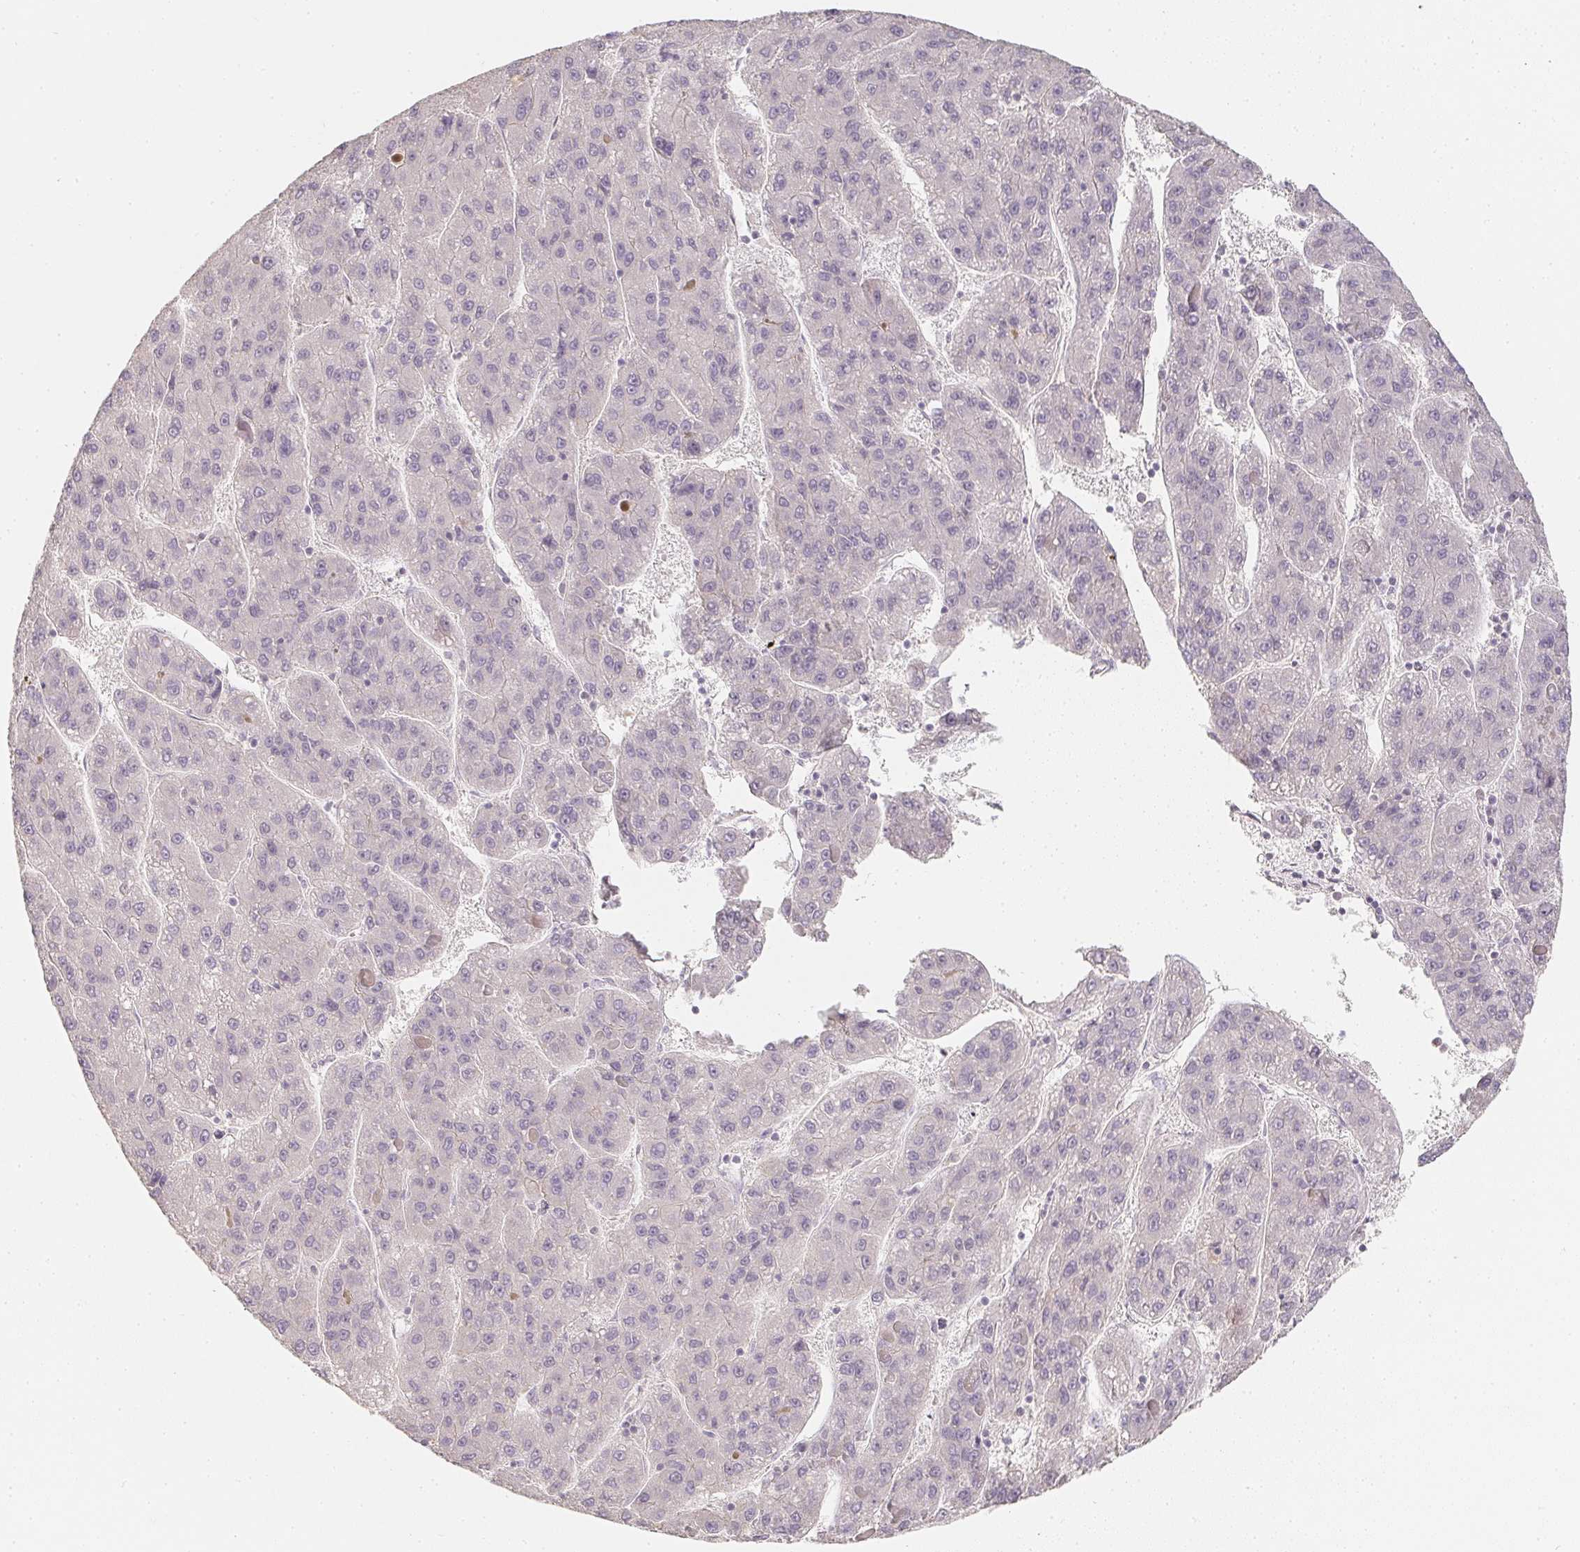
{"staining": {"intensity": "negative", "quantity": "none", "location": "none"}, "tissue": "liver cancer", "cell_type": "Tumor cells", "image_type": "cancer", "snomed": [{"axis": "morphology", "description": "Carcinoma, Hepatocellular, NOS"}, {"axis": "topography", "description": "Liver"}], "caption": "High power microscopy histopathology image of an IHC micrograph of liver cancer (hepatocellular carcinoma), revealing no significant expression in tumor cells.", "gene": "SOAT1", "patient": {"sex": "female", "age": 82}}